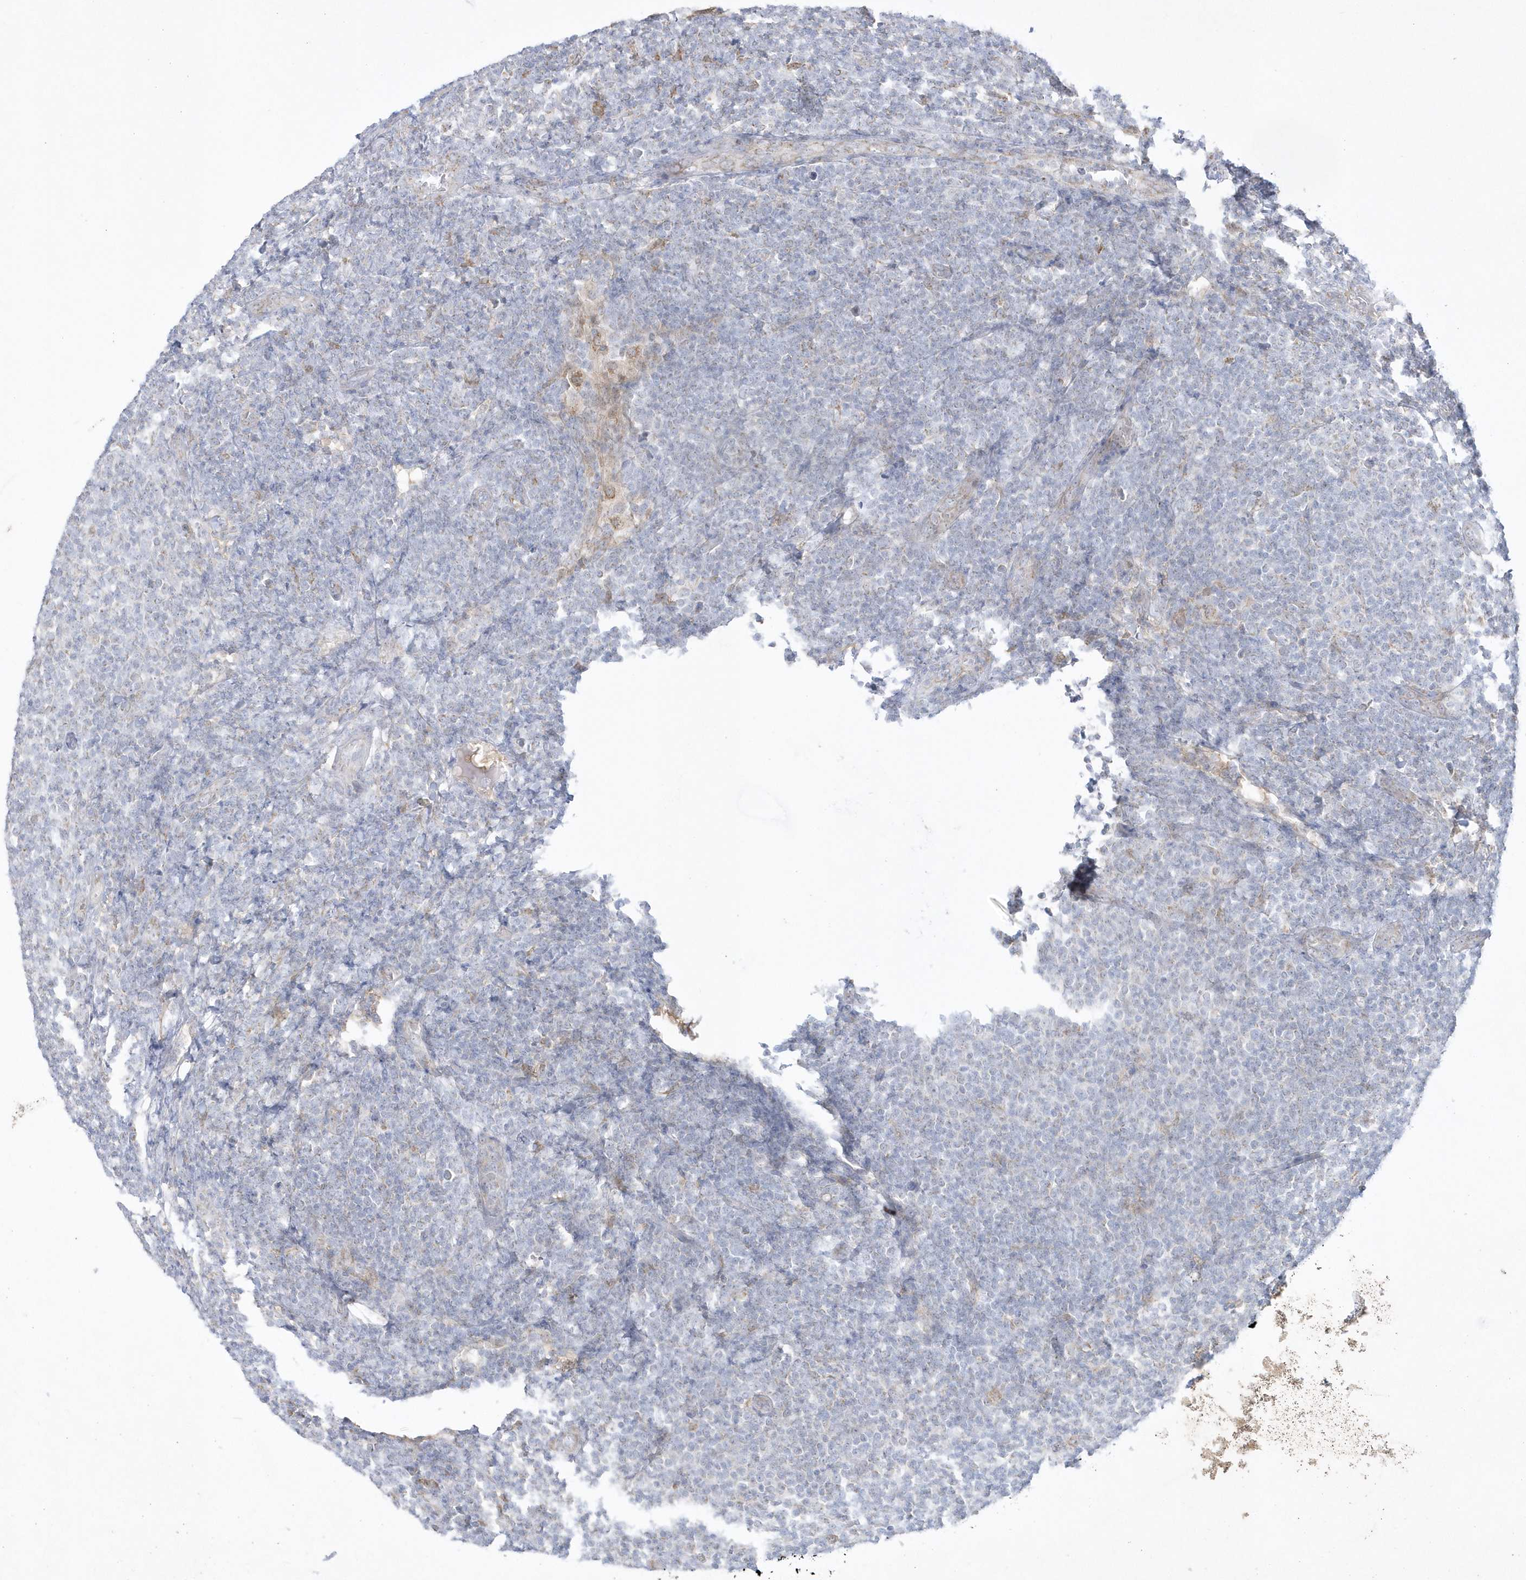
{"staining": {"intensity": "negative", "quantity": "none", "location": "none"}, "tissue": "lymphoma", "cell_type": "Tumor cells", "image_type": "cancer", "snomed": [{"axis": "morphology", "description": "Malignant lymphoma, non-Hodgkin's type, Low grade"}, {"axis": "topography", "description": "Lymph node"}], "caption": "The micrograph exhibits no staining of tumor cells in low-grade malignant lymphoma, non-Hodgkin's type.", "gene": "PCBD1", "patient": {"sex": "male", "age": 66}}